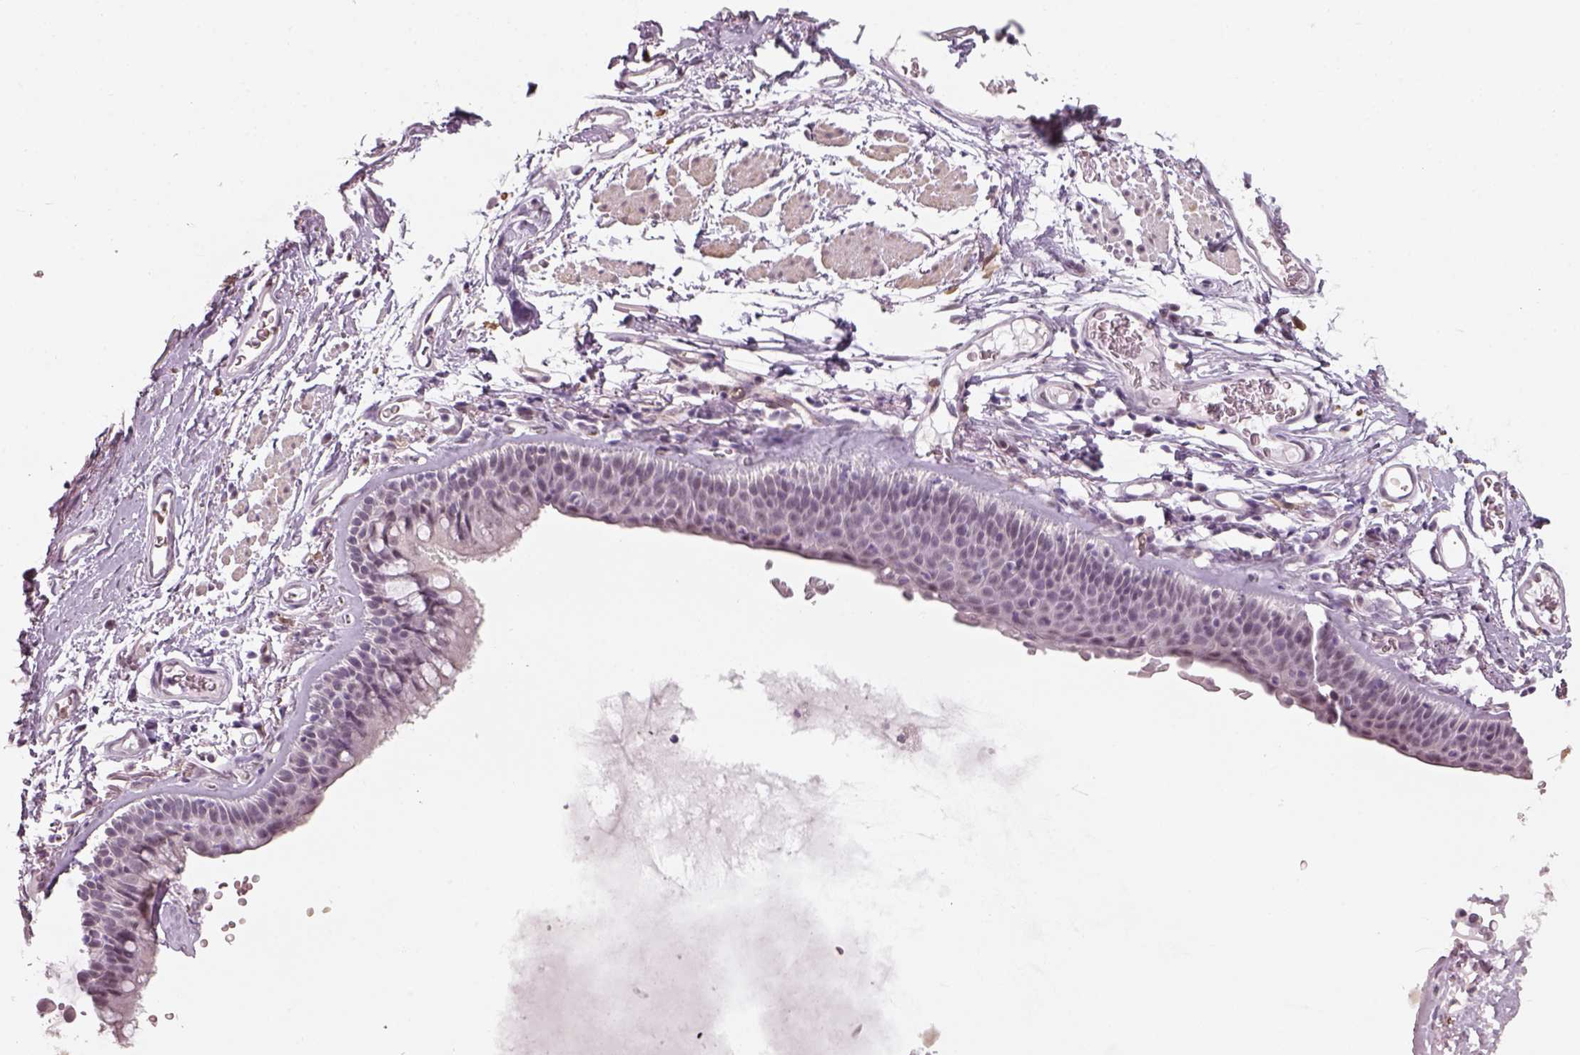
{"staining": {"intensity": "negative", "quantity": "none", "location": "none"}, "tissue": "soft tissue", "cell_type": "Fibroblasts", "image_type": "normal", "snomed": [{"axis": "morphology", "description": "Normal tissue, NOS"}, {"axis": "topography", "description": "Cartilage tissue"}, {"axis": "topography", "description": "Bronchus"}], "caption": "This is an immunohistochemistry (IHC) micrograph of normal soft tissue. There is no positivity in fibroblasts.", "gene": "NAT8B", "patient": {"sex": "female", "age": 79}}